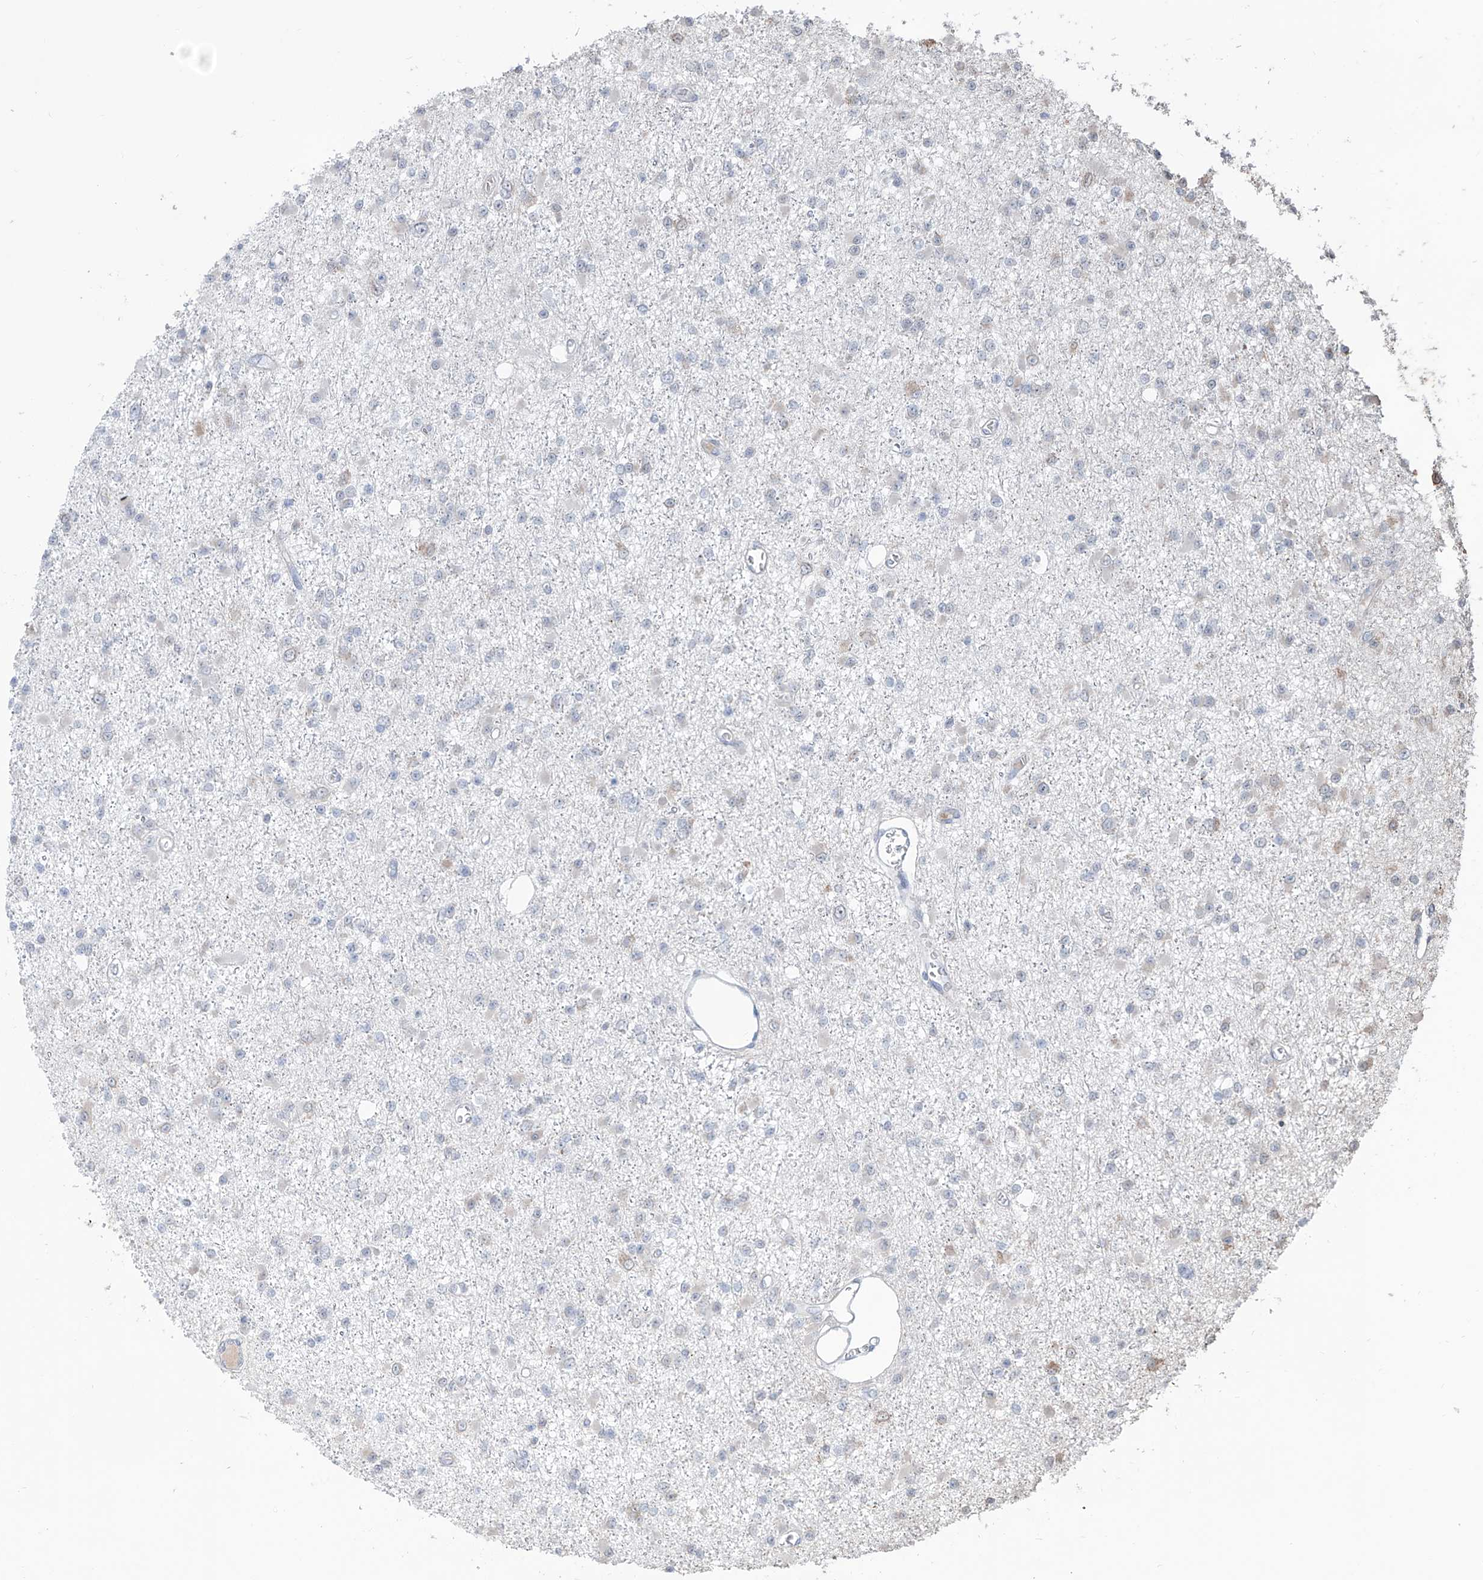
{"staining": {"intensity": "negative", "quantity": "none", "location": "none"}, "tissue": "glioma", "cell_type": "Tumor cells", "image_type": "cancer", "snomed": [{"axis": "morphology", "description": "Glioma, malignant, Low grade"}, {"axis": "topography", "description": "Brain"}], "caption": "Tumor cells show no significant protein expression in low-grade glioma (malignant). Nuclei are stained in blue.", "gene": "ZBTB48", "patient": {"sex": "female", "age": 22}}